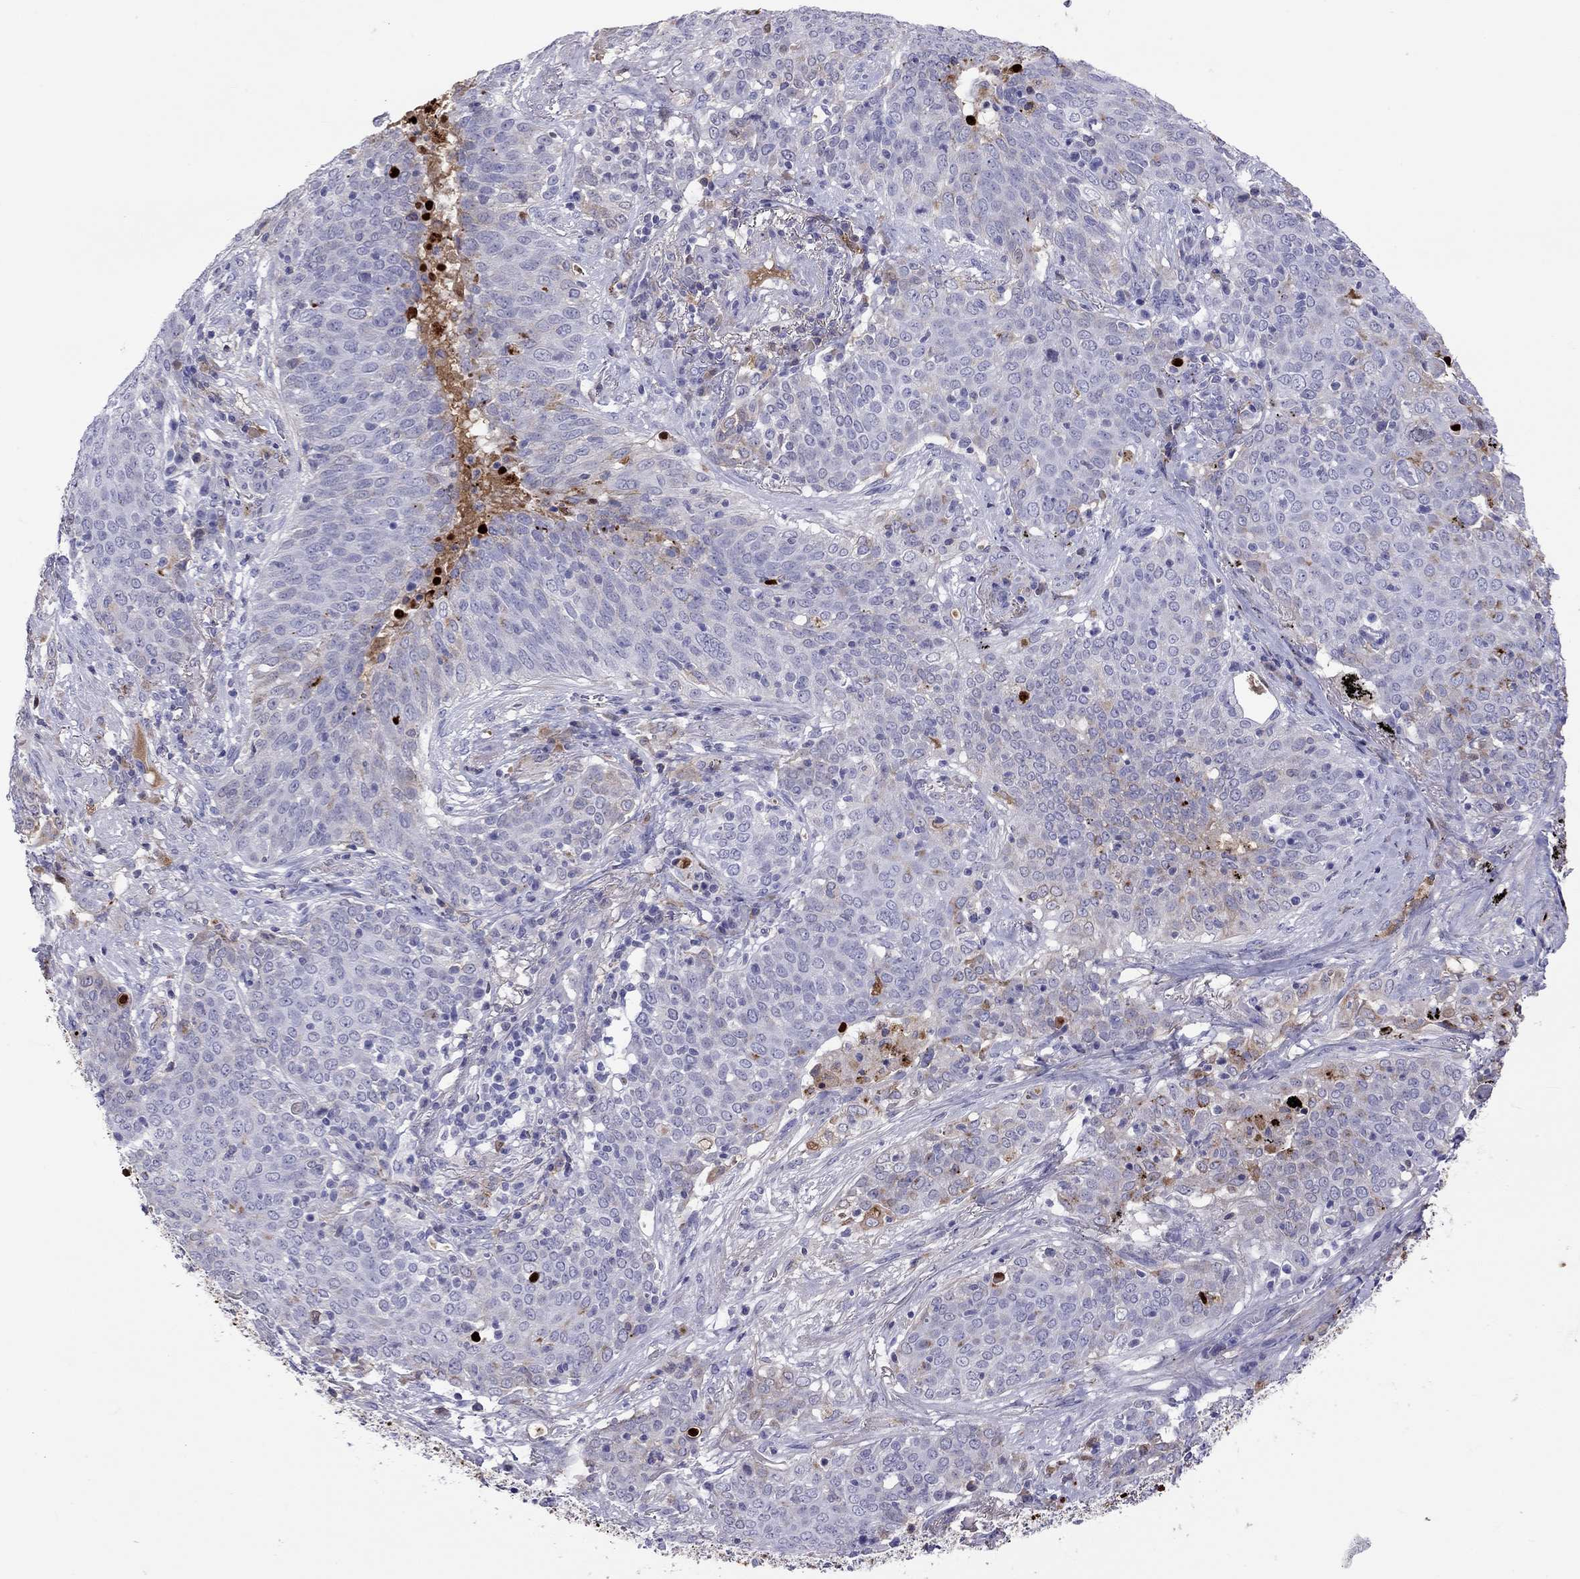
{"staining": {"intensity": "weak", "quantity": "<25%", "location": "cytoplasmic/membranous"}, "tissue": "lung cancer", "cell_type": "Tumor cells", "image_type": "cancer", "snomed": [{"axis": "morphology", "description": "Squamous cell carcinoma, NOS"}, {"axis": "topography", "description": "Lung"}], "caption": "Squamous cell carcinoma (lung) stained for a protein using IHC reveals no expression tumor cells.", "gene": "SERPINA3", "patient": {"sex": "male", "age": 82}}